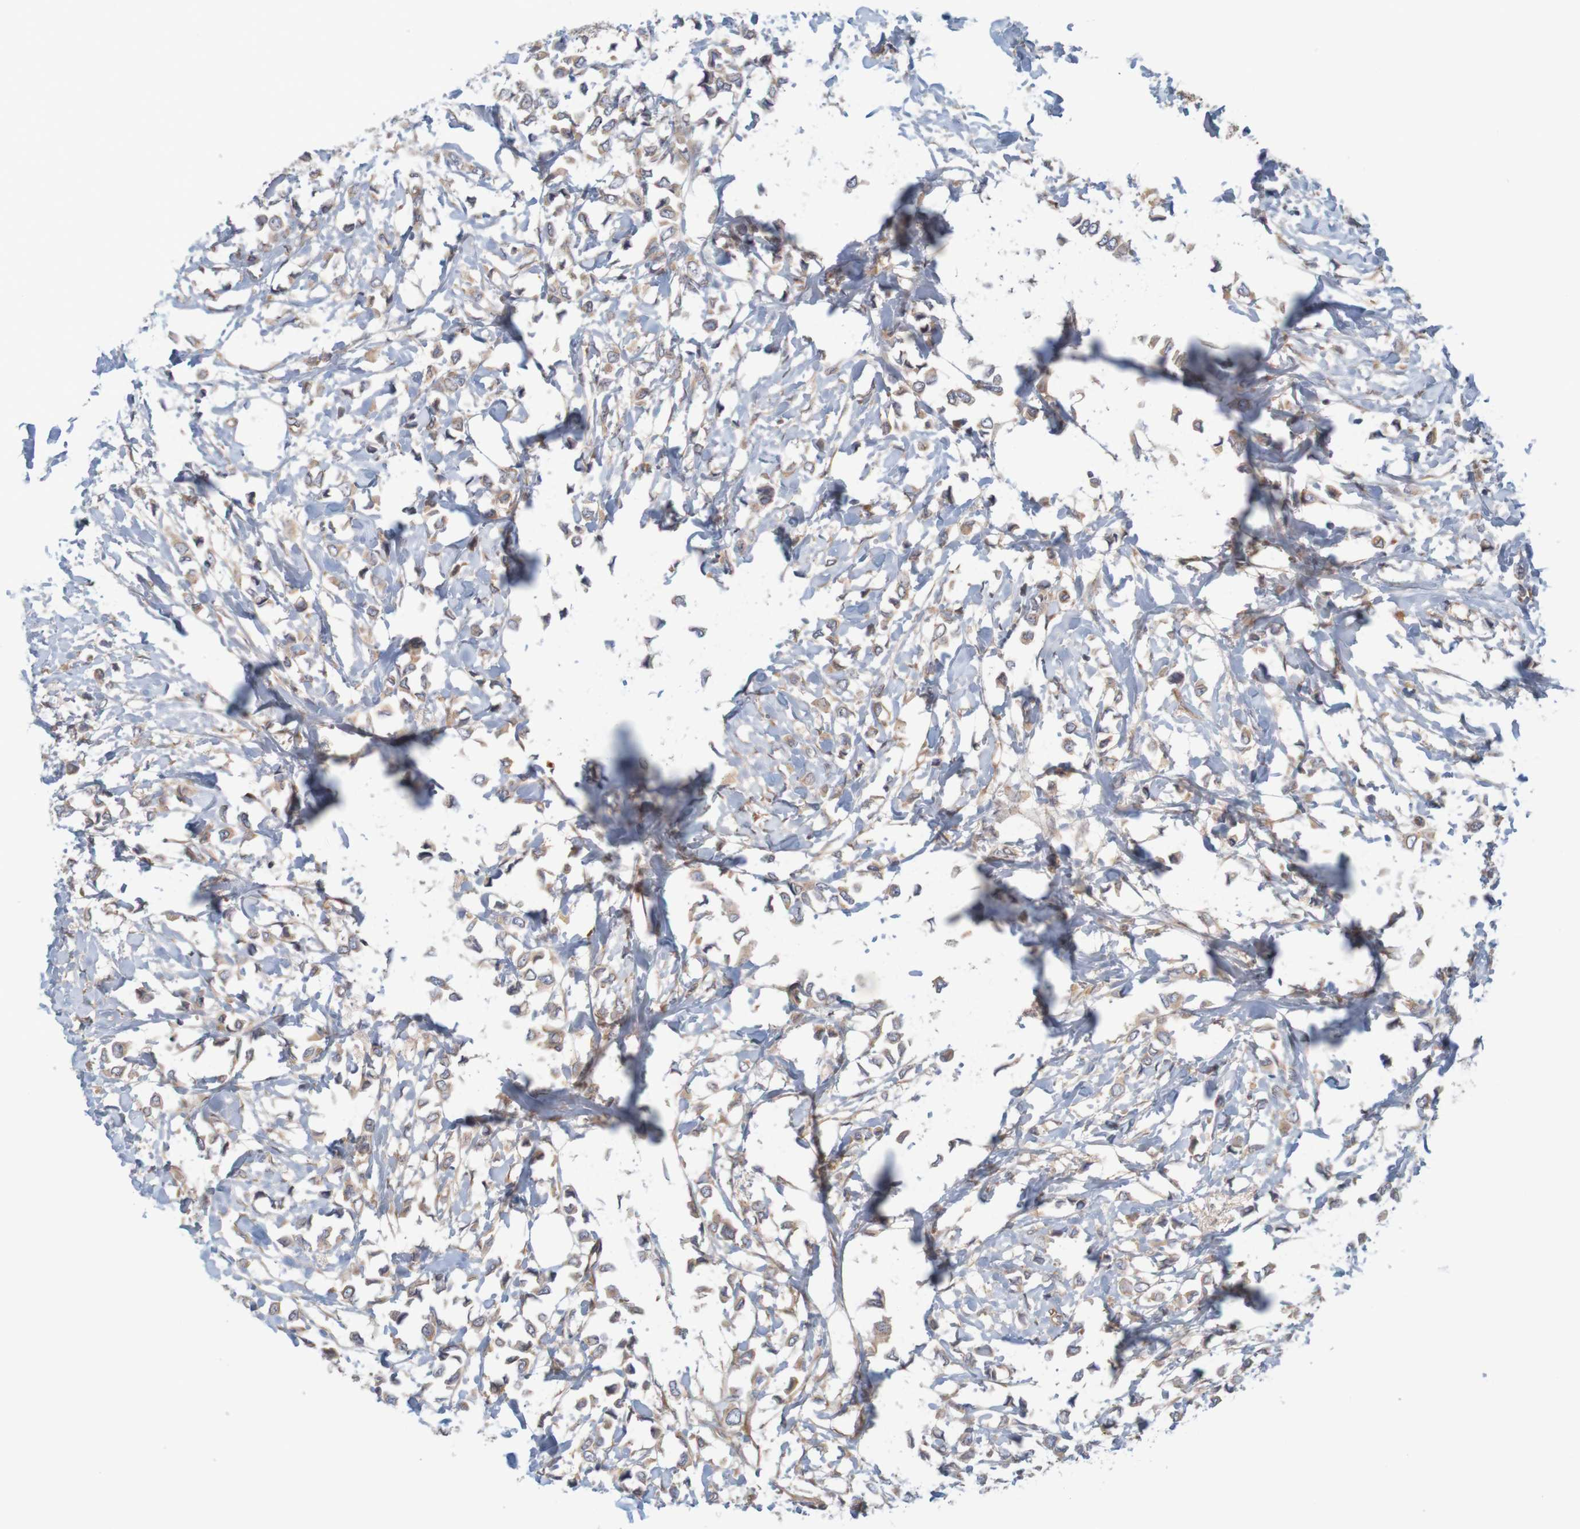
{"staining": {"intensity": "weak", "quantity": ">75%", "location": "cytoplasmic/membranous"}, "tissue": "breast cancer", "cell_type": "Tumor cells", "image_type": "cancer", "snomed": [{"axis": "morphology", "description": "Lobular carcinoma"}, {"axis": "topography", "description": "Breast"}], "caption": "Immunohistochemical staining of human breast cancer exhibits low levels of weak cytoplasmic/membranous staining in about >75% of tumor cells.", "gene": "KRT23", "patient": {"sex": "female", "age": 51}}